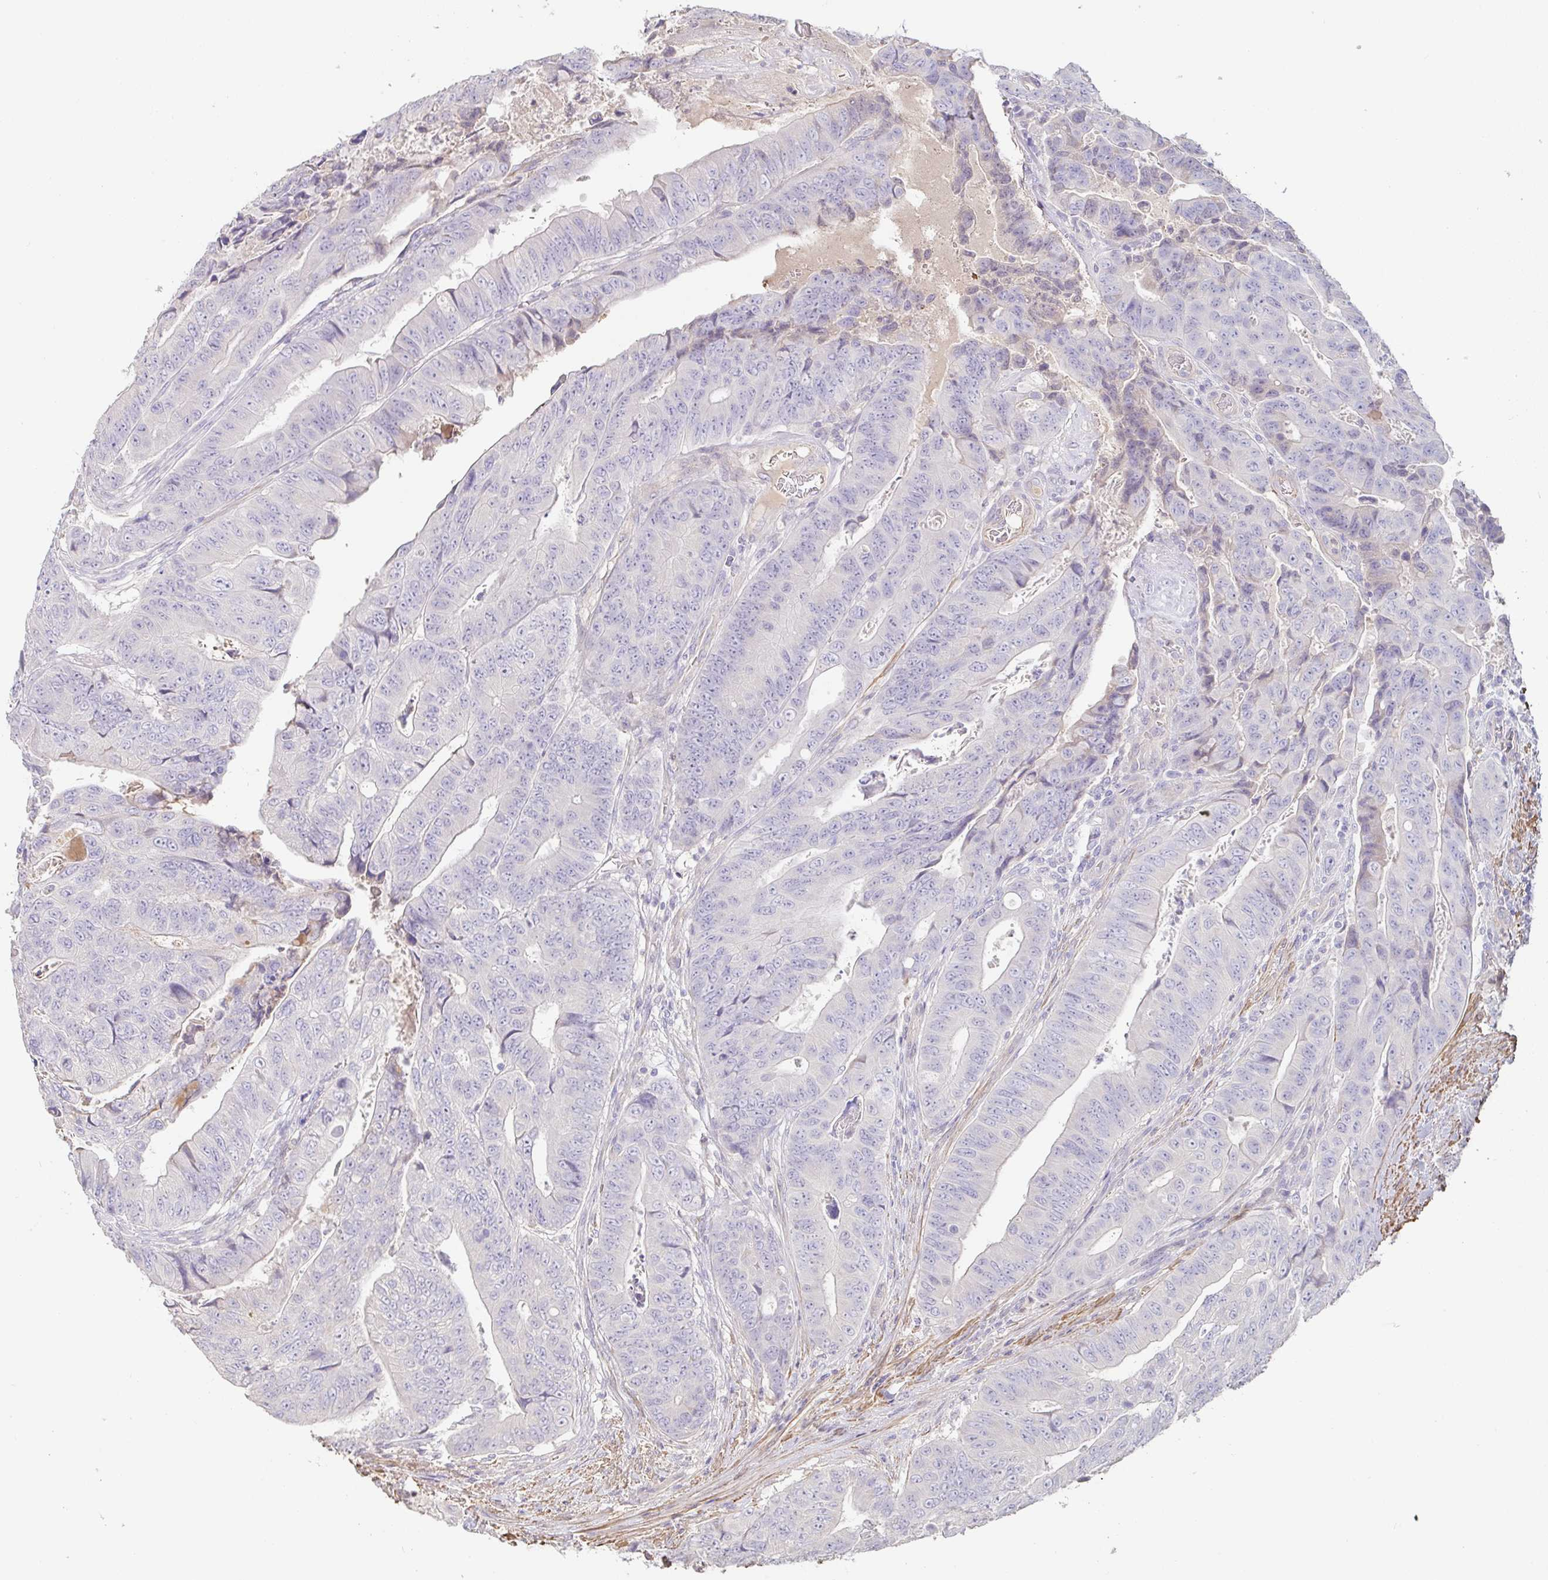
{"staining": {"intensity": "negative", "quantity": "none", "location": "none"}, "tissue": "colorectal cancer", "cell_type": "Tumor cells", "image_type": "cancer", "snomed": [{"axis": "morphology", "description": "Adenocarcinoma, NOS"}, {"axis": "topography", "description": "Colon"}], "caption": "Colorectal adenocarcinoma was stained to show a protein in brown. There is no significant staining in tumor cells.", "gene": "PYGM", "patient": {"sex": "female", "age": 48}}